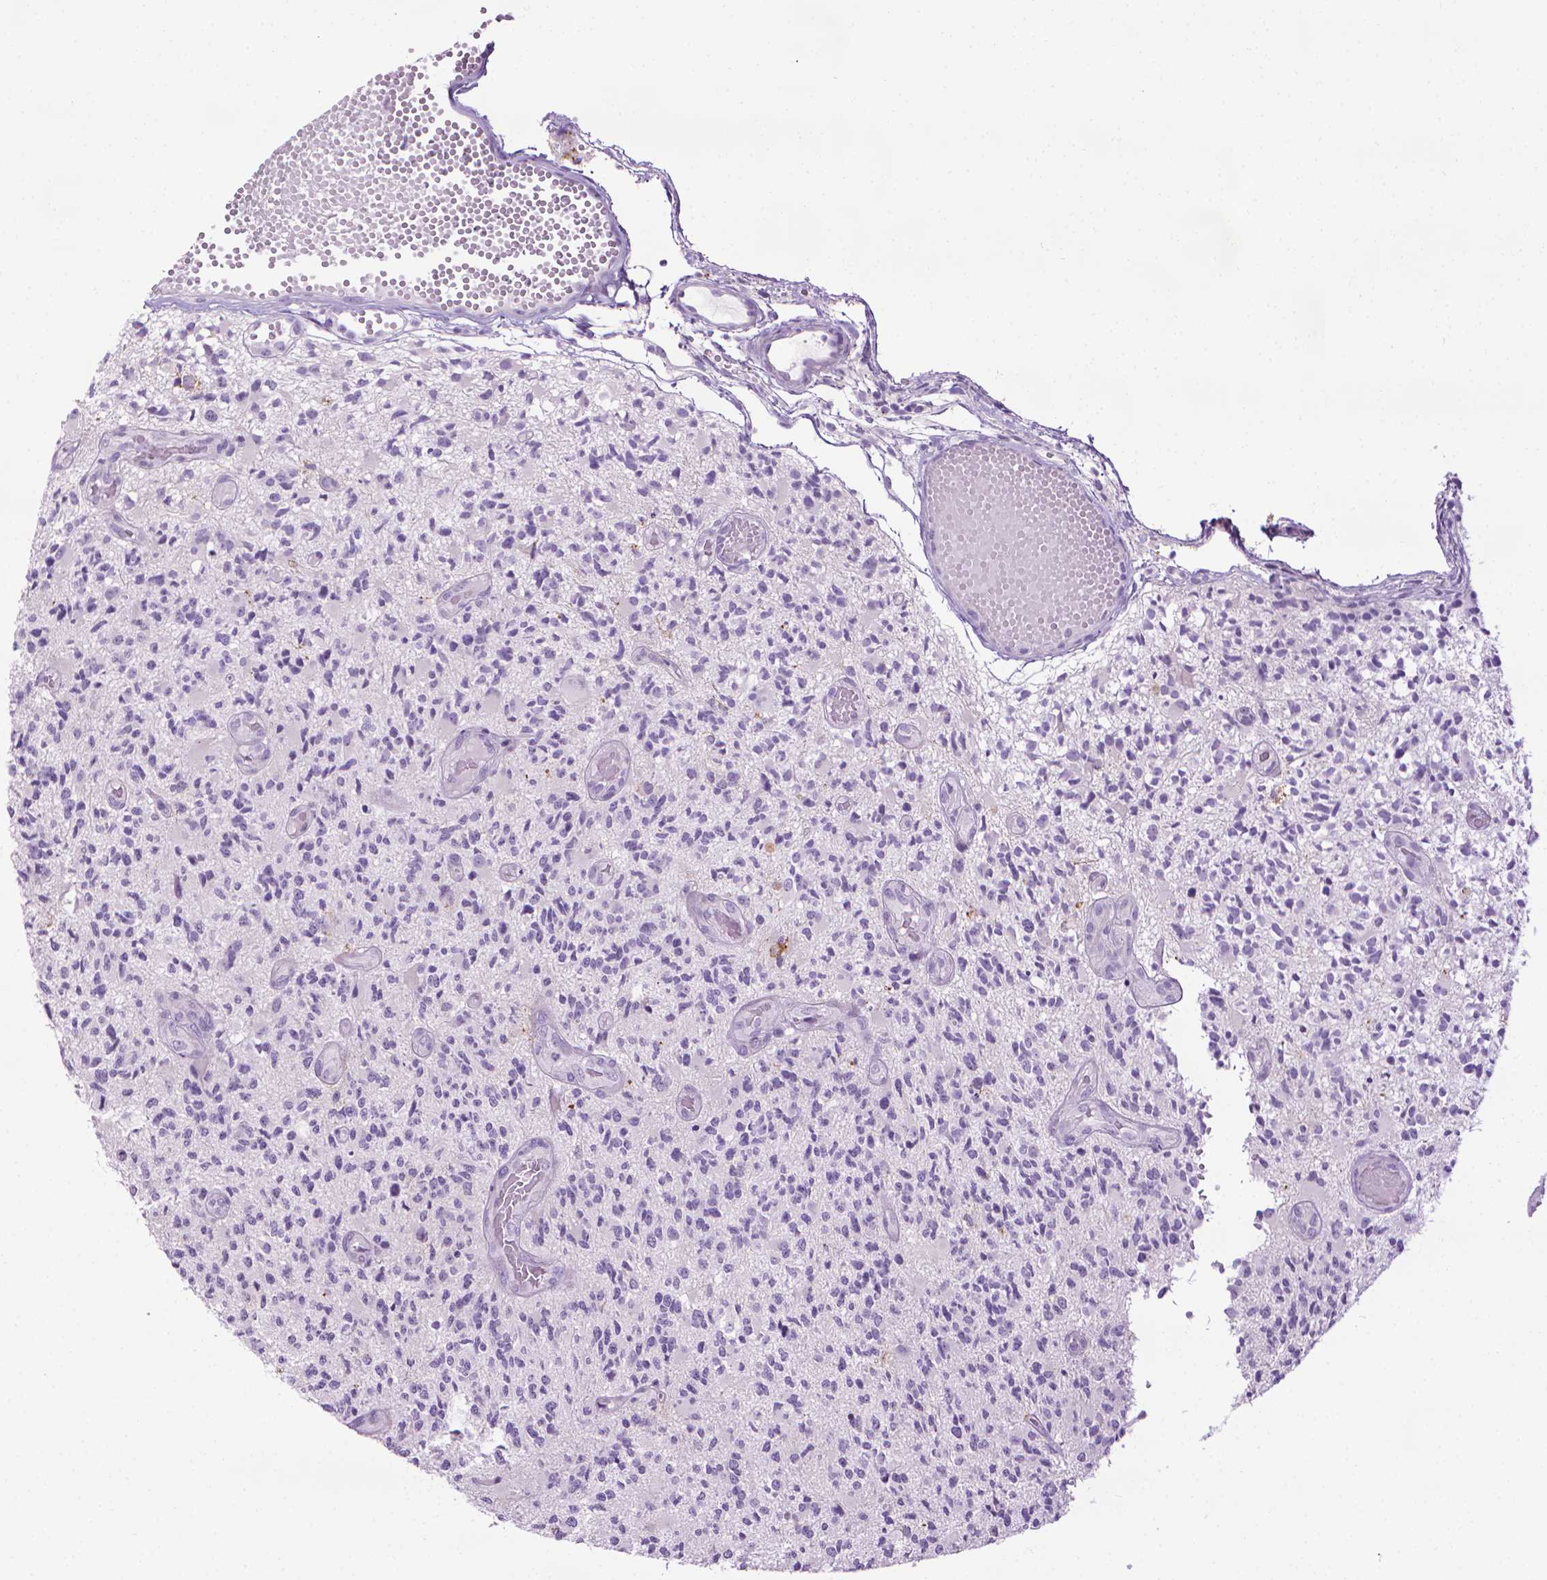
{"staining": {"intensity": "negative", "quantity": "none", "location": "none"}, "tissue": "glioma", "cell_type": "Tumor cells", "image_type": "cancer", "snomed": [{"axis": "morphology", "description": "Glioma, malignant, High grade"}, {"axis": "topography", "description": "Brain"}], "caption": "The histopathology image shows no significant staining in tumor cells of malignant high-grade glioma.", "gene": "DNAI7", "patient": {"sex": "female", "age": 63}}